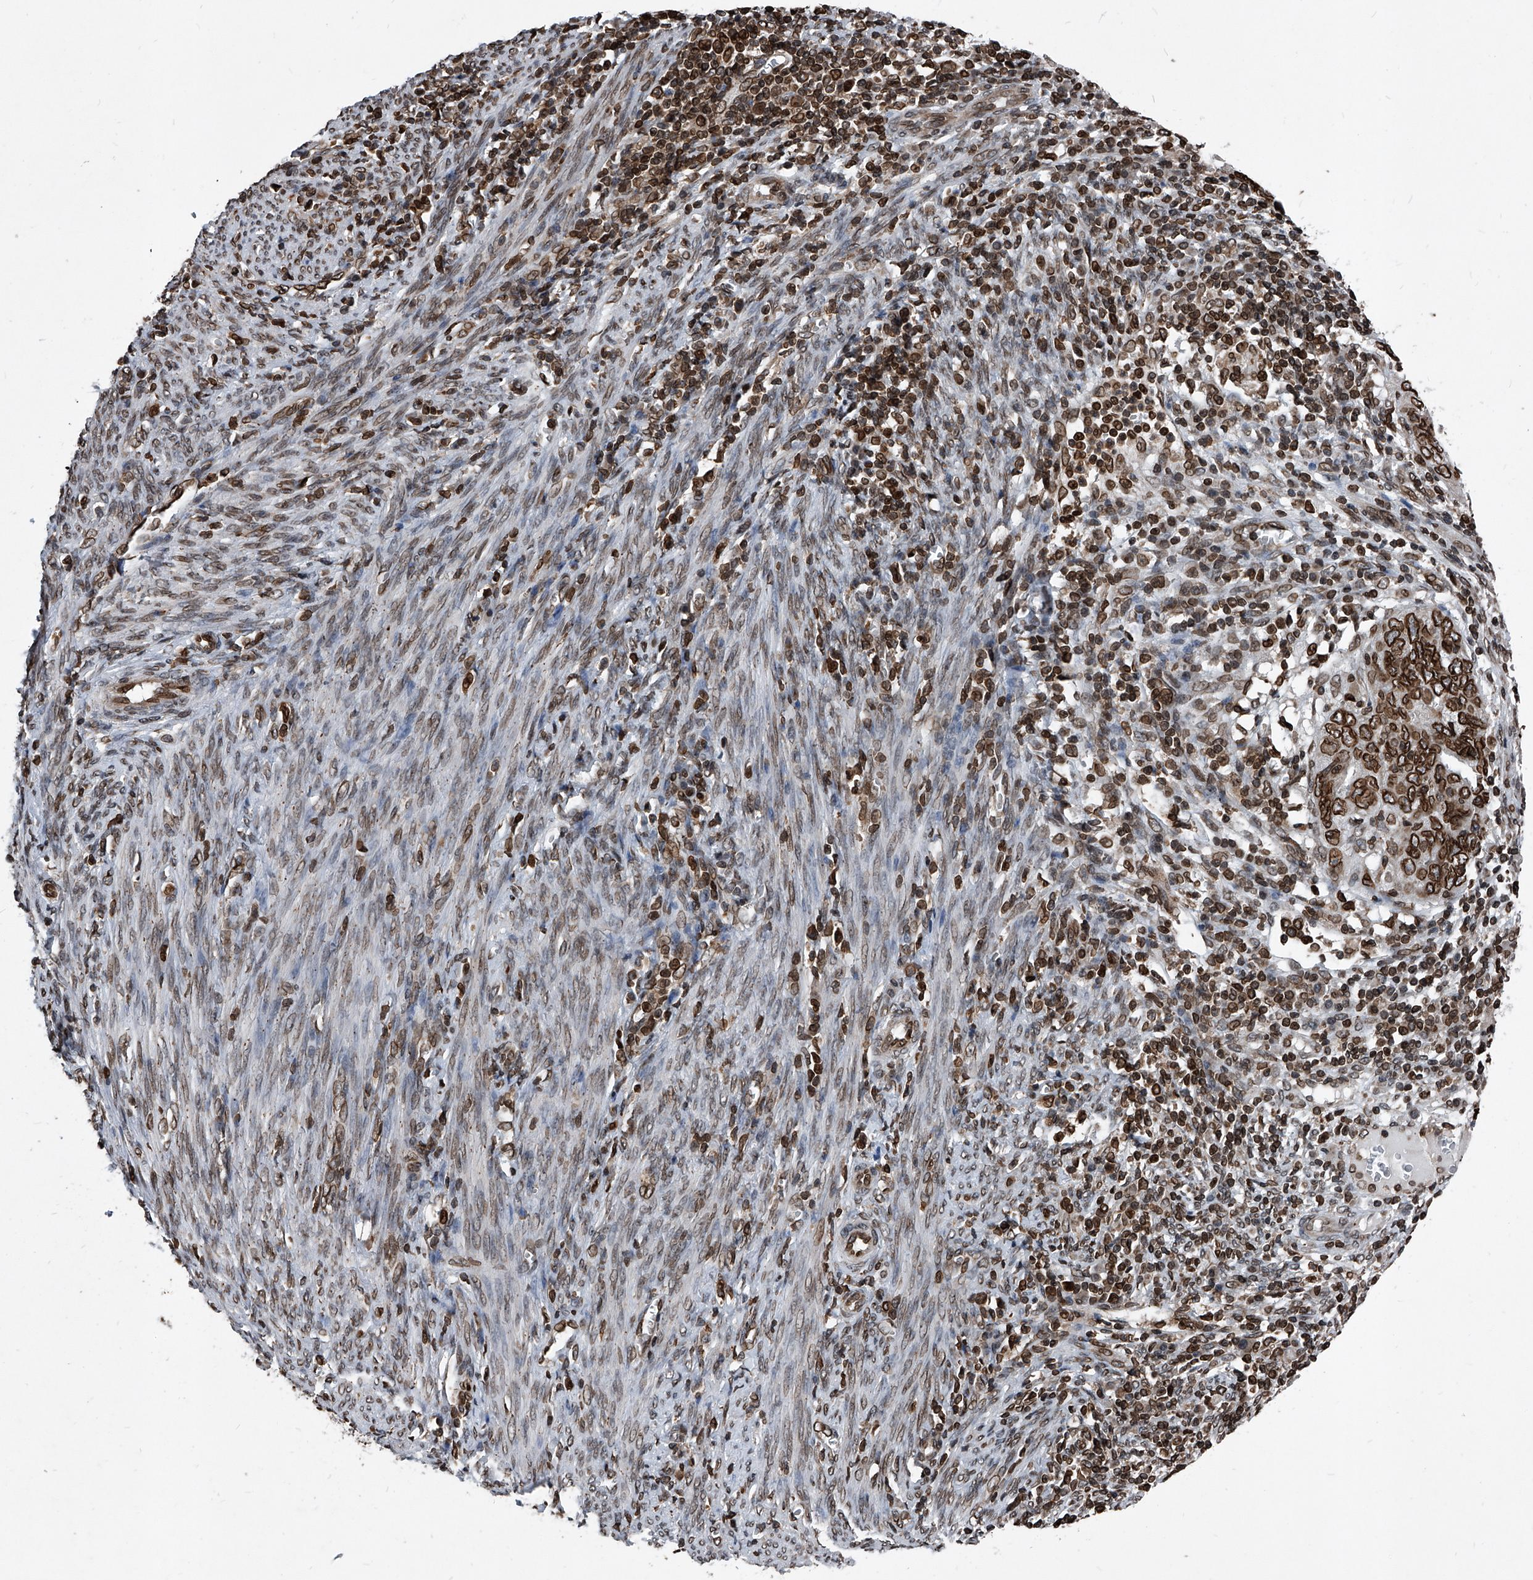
{"staining": {"intensity": "strong", "quantity": ">75%", "location": "cytoplasmic/membranous,nuclear"}, "tissue": "endometrial cancer", "cell_type": "Tumor cells", "image_type": "cancer", "snomed": [{"axis": "morphology", "description": "Adenocarcinoma, NOS"}, {"axis": "topography", "description": "Uterus"}], "caption": "Immunohistochemistry (IHC) staining of endometrial adenocarcinoma, which exhibits high levels of strong cytoplasmic/membranous and nuclear staining in about >75% of tumor cells indicating strong cytoplasmic/membranous and nuclear protein staining. The staining was performed using DAB (brown) for protein detection and nuclei were counterstained in hematoxylin (blue).", "gene": "PHF20", "patient": {"sex": "female", "age": 77}}